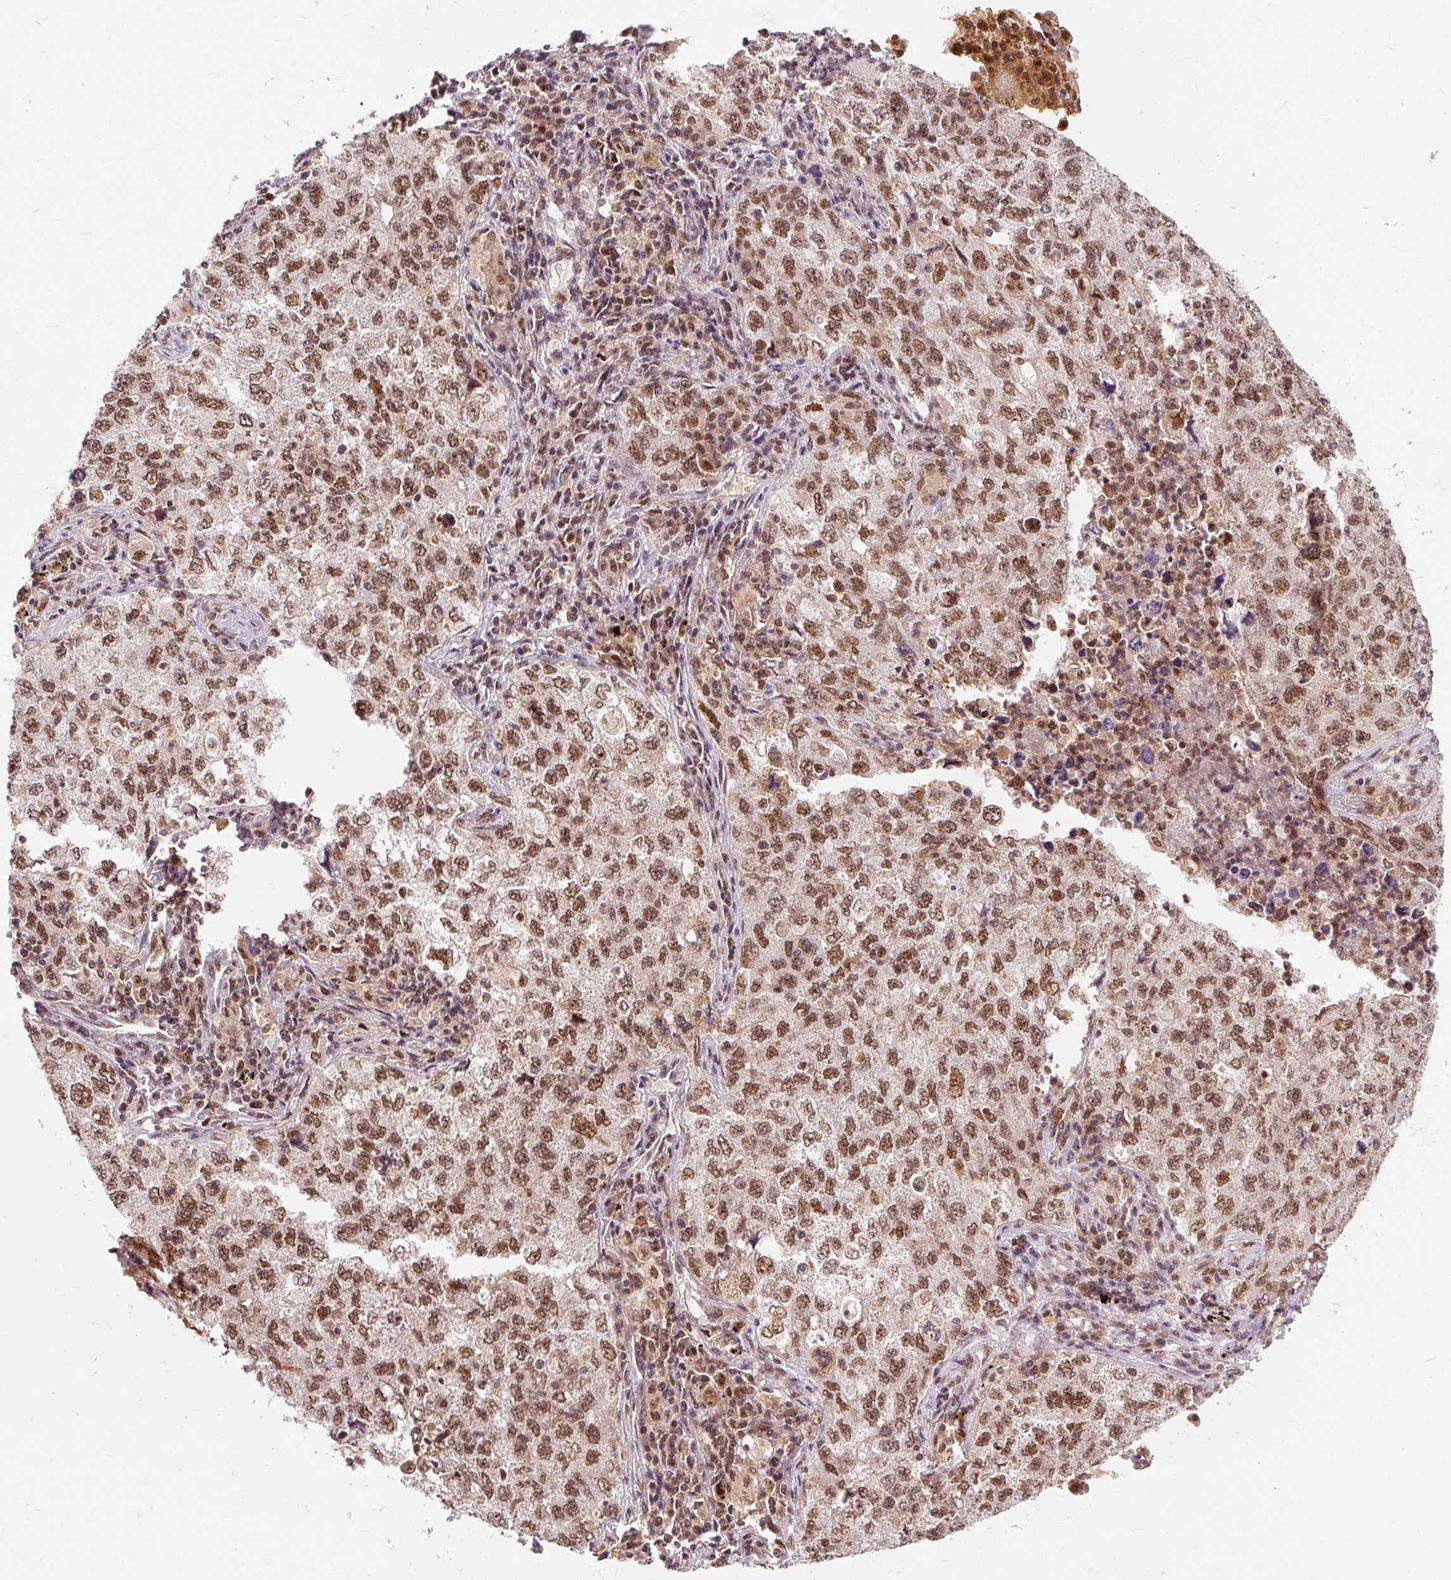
{"staining": {"intensity": "strong", "quantity": ">75%", "location": "nuclear"}, "tissue": "lung cancer", "cell_type": "Tumor cells", "image_type": "cancer", "snomed": [{"axis": "morphology", "description": "Adenocarcinoma, NOS"}, {"axis": "topography", "description": "Lung"}], "caption": "Protein expression analysis of human lung adenocarcinoma reveals strong nuclear expression in about >75% of tumor cells. (Stains: DAB (3,3'-diaminobenzidine) in brown, nuclei in blue, Microscopy: brightfield microscopy at high magnification).", "gene": "CSTF1", "patient": {"sex": "female", "age": 57}}